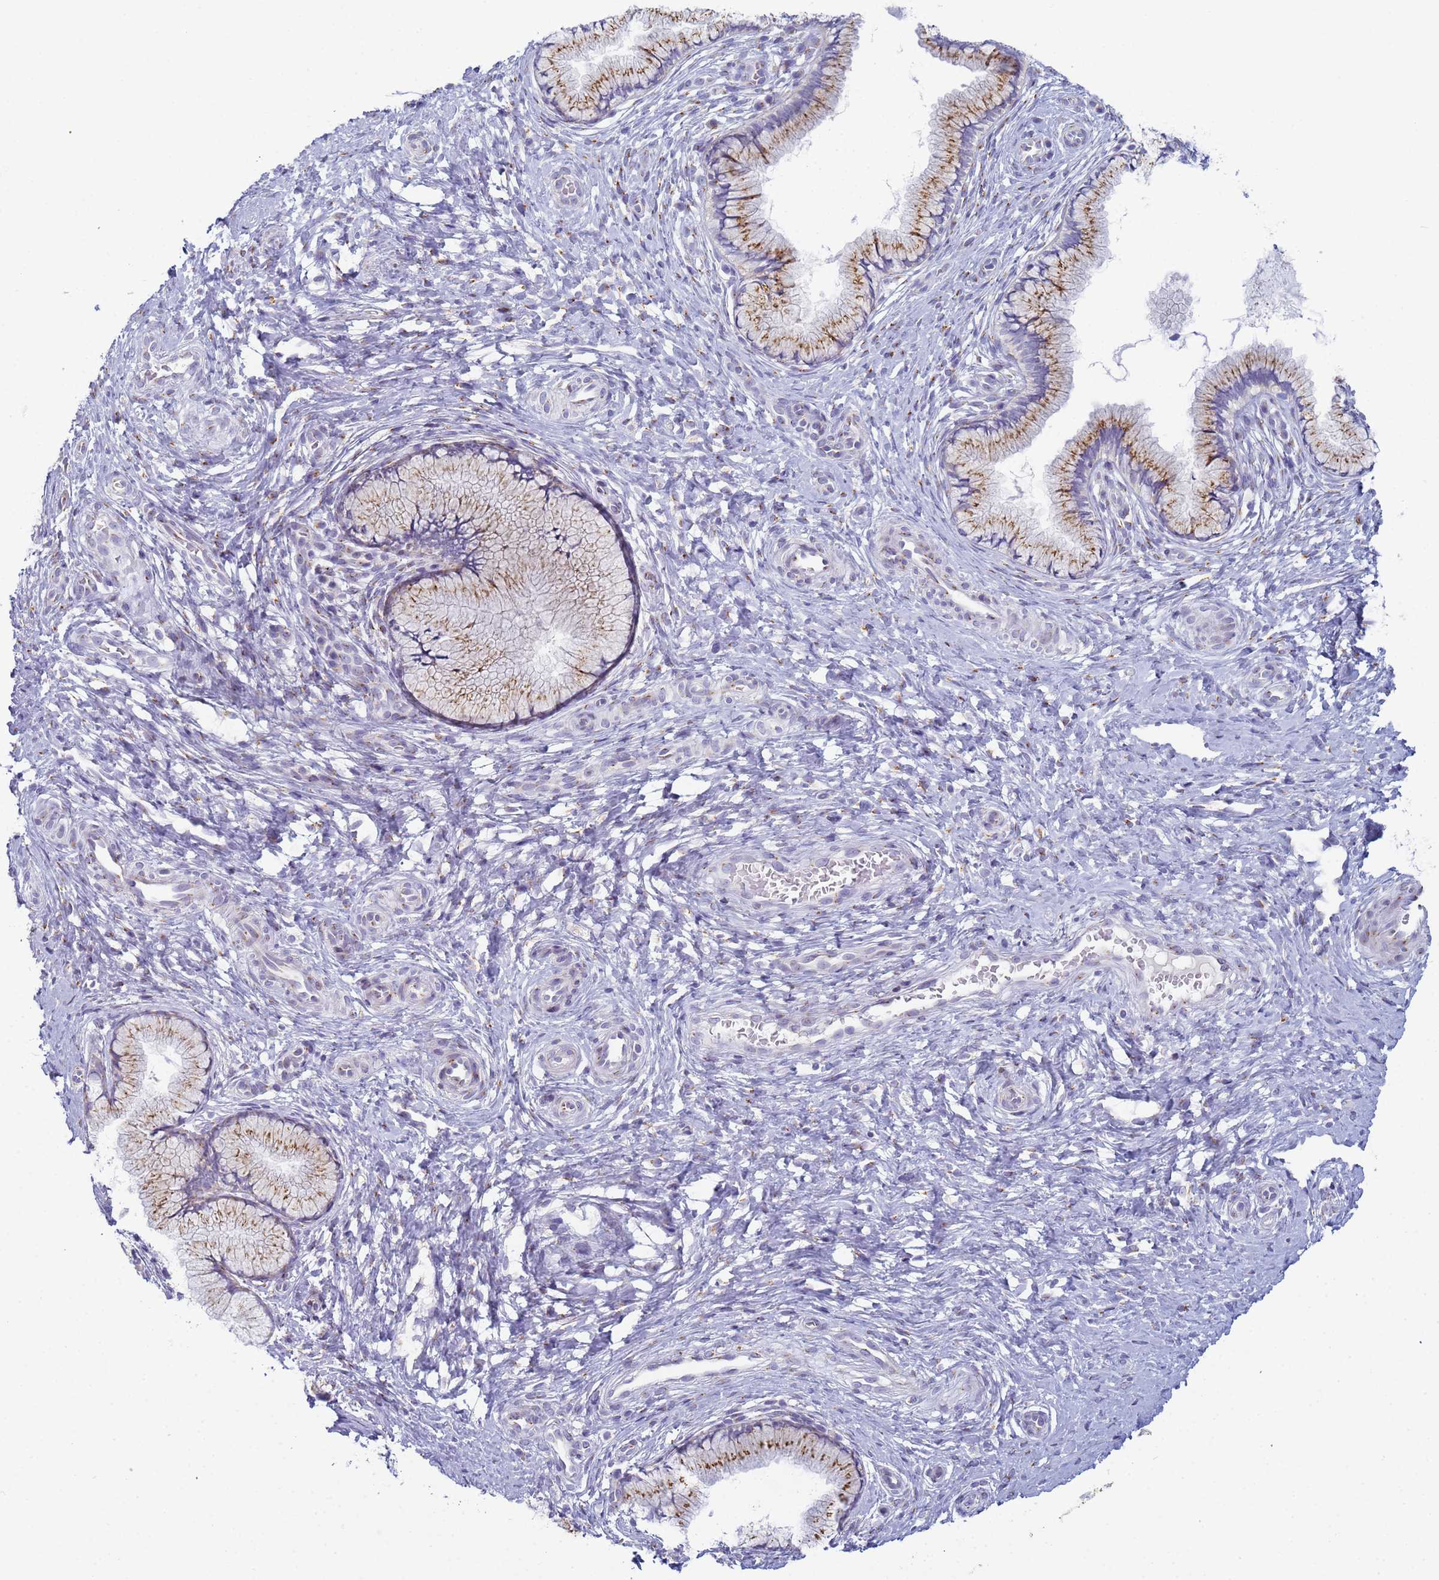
{"staining": {"intensity": "moderate", "quantity": ">75%", "location": "cytoplasmic/membranous"}, "tissue": "cervix", "cell_type": "Glandular cells", "image_type": "normal", "snomed": [{"axis": "morphology", "description": "Normal tissue, NOS"}, {"axis": "topography", "description": "Cervix"}], "caption": "The image exhibits immunohistochemical staining of normal cervix. There is moderate cytoplasmic/membranous positivity is appreciated in approximately >75% of glandular cells. The staining is performed using DAB (3,3'-diaminobenzidine) brown chromogen to label protein expression. The nuclei are counter-stained blue using hematoxylin.", "gene": "CR1", "patient": {"sex": "female", "age": 36}}